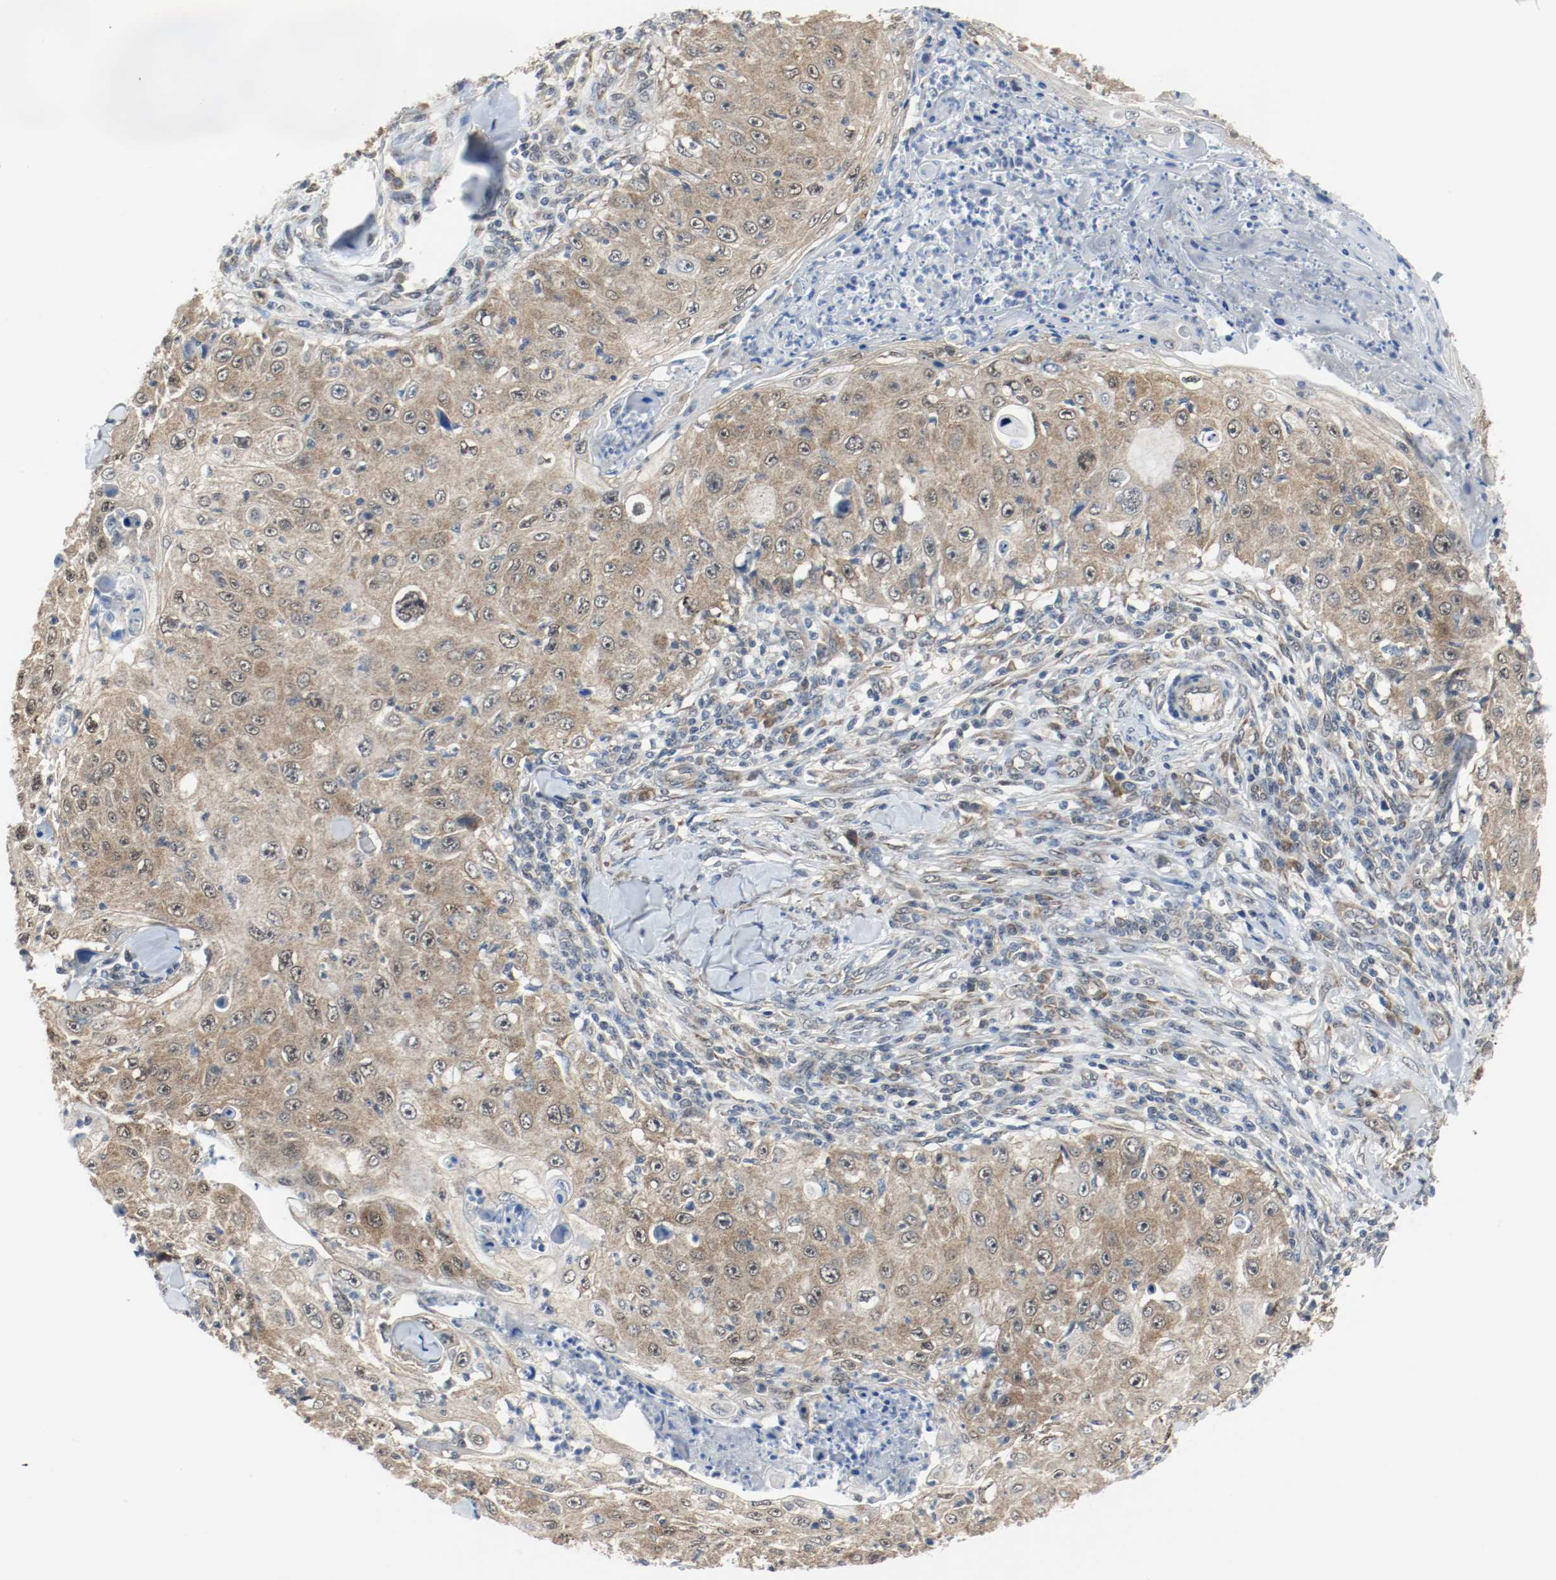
{"staining": {"intensity": "weak", "quantity": ">75%", "location": "cytoplasmic/membranous,nuclear"}, "tissue": "skin cancer", "cell_type": "Tumor cells", "image_type": "cancer", "snomed": [{"axis": "morphology", "description": "Squamous cell carcinoma, NOS"}, {"axis": "topography", "description": "Skin"}], "caption": "Immunohistochemical staining of squamous cell carcinoma (skin) exhibits low levels of weak cytoplasmic/membranous and nuclear positivity in about >75% of tumor cells. (DAB IHC with brightfield microscopy, high magnification).", "gene": "PPME1", "patient": {"sex": "male", "age": 86}}